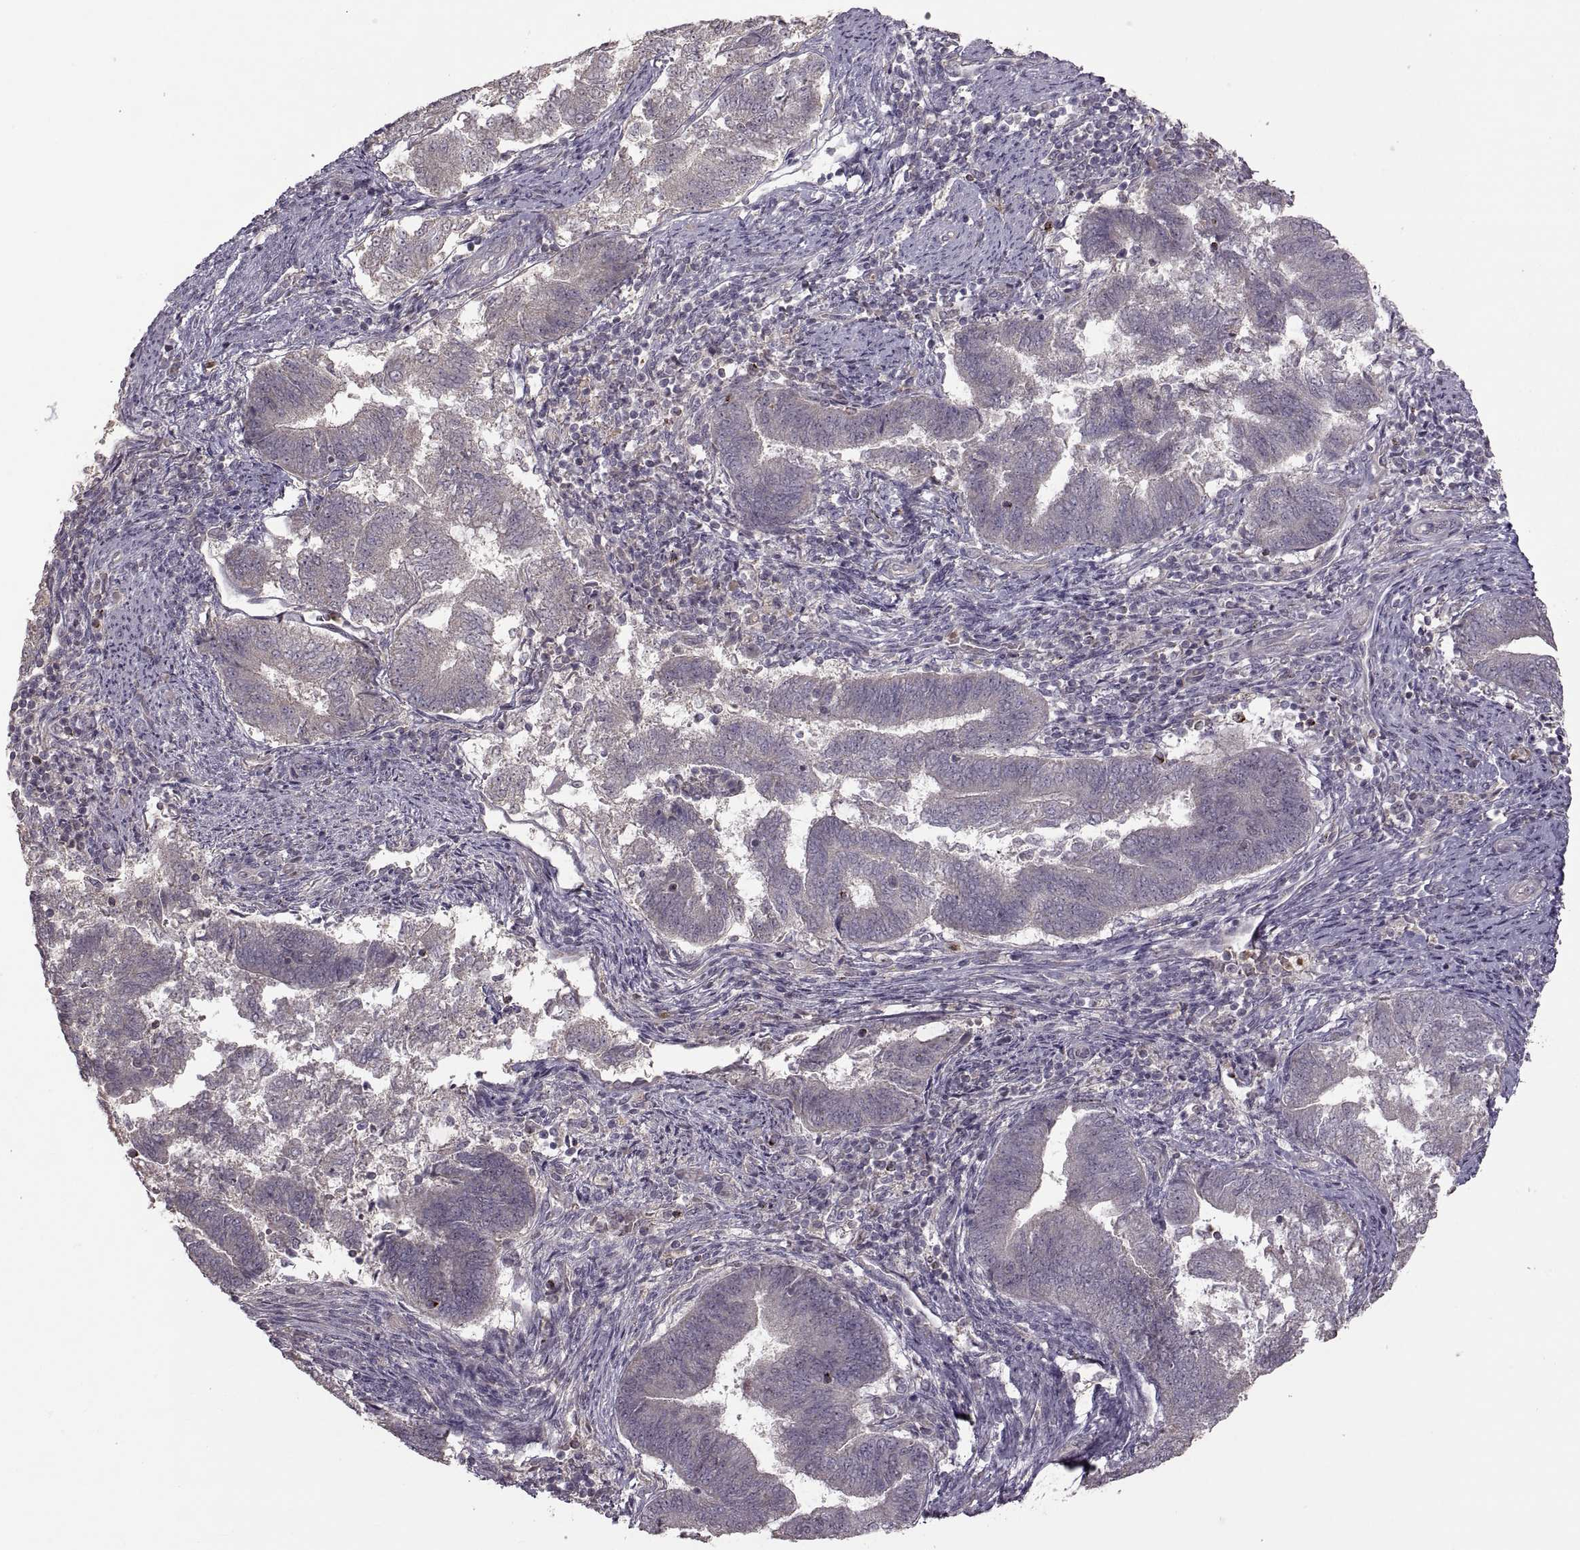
{"staining": {"intensity": "negative", "quantity": "none", "location": "none"}, "tissue": "endometrial cancer", "cell_type": "Tumor cells", "image_type": "cancer", "snomed": [{"axis": "morphology", "description": "Adenocarcinoma, NOS"}, {"axis": "topography", "description": "Endometrium"}], "caption": "DAB (3,3'-diaminobenzidine) immunohistochemical staining of endometrial cancer (adenocarcinoma) demonstrates no significant expression in tumor cells.", "gene": "PIERCE1", "patient": {"sex": "female", "age": 65}}